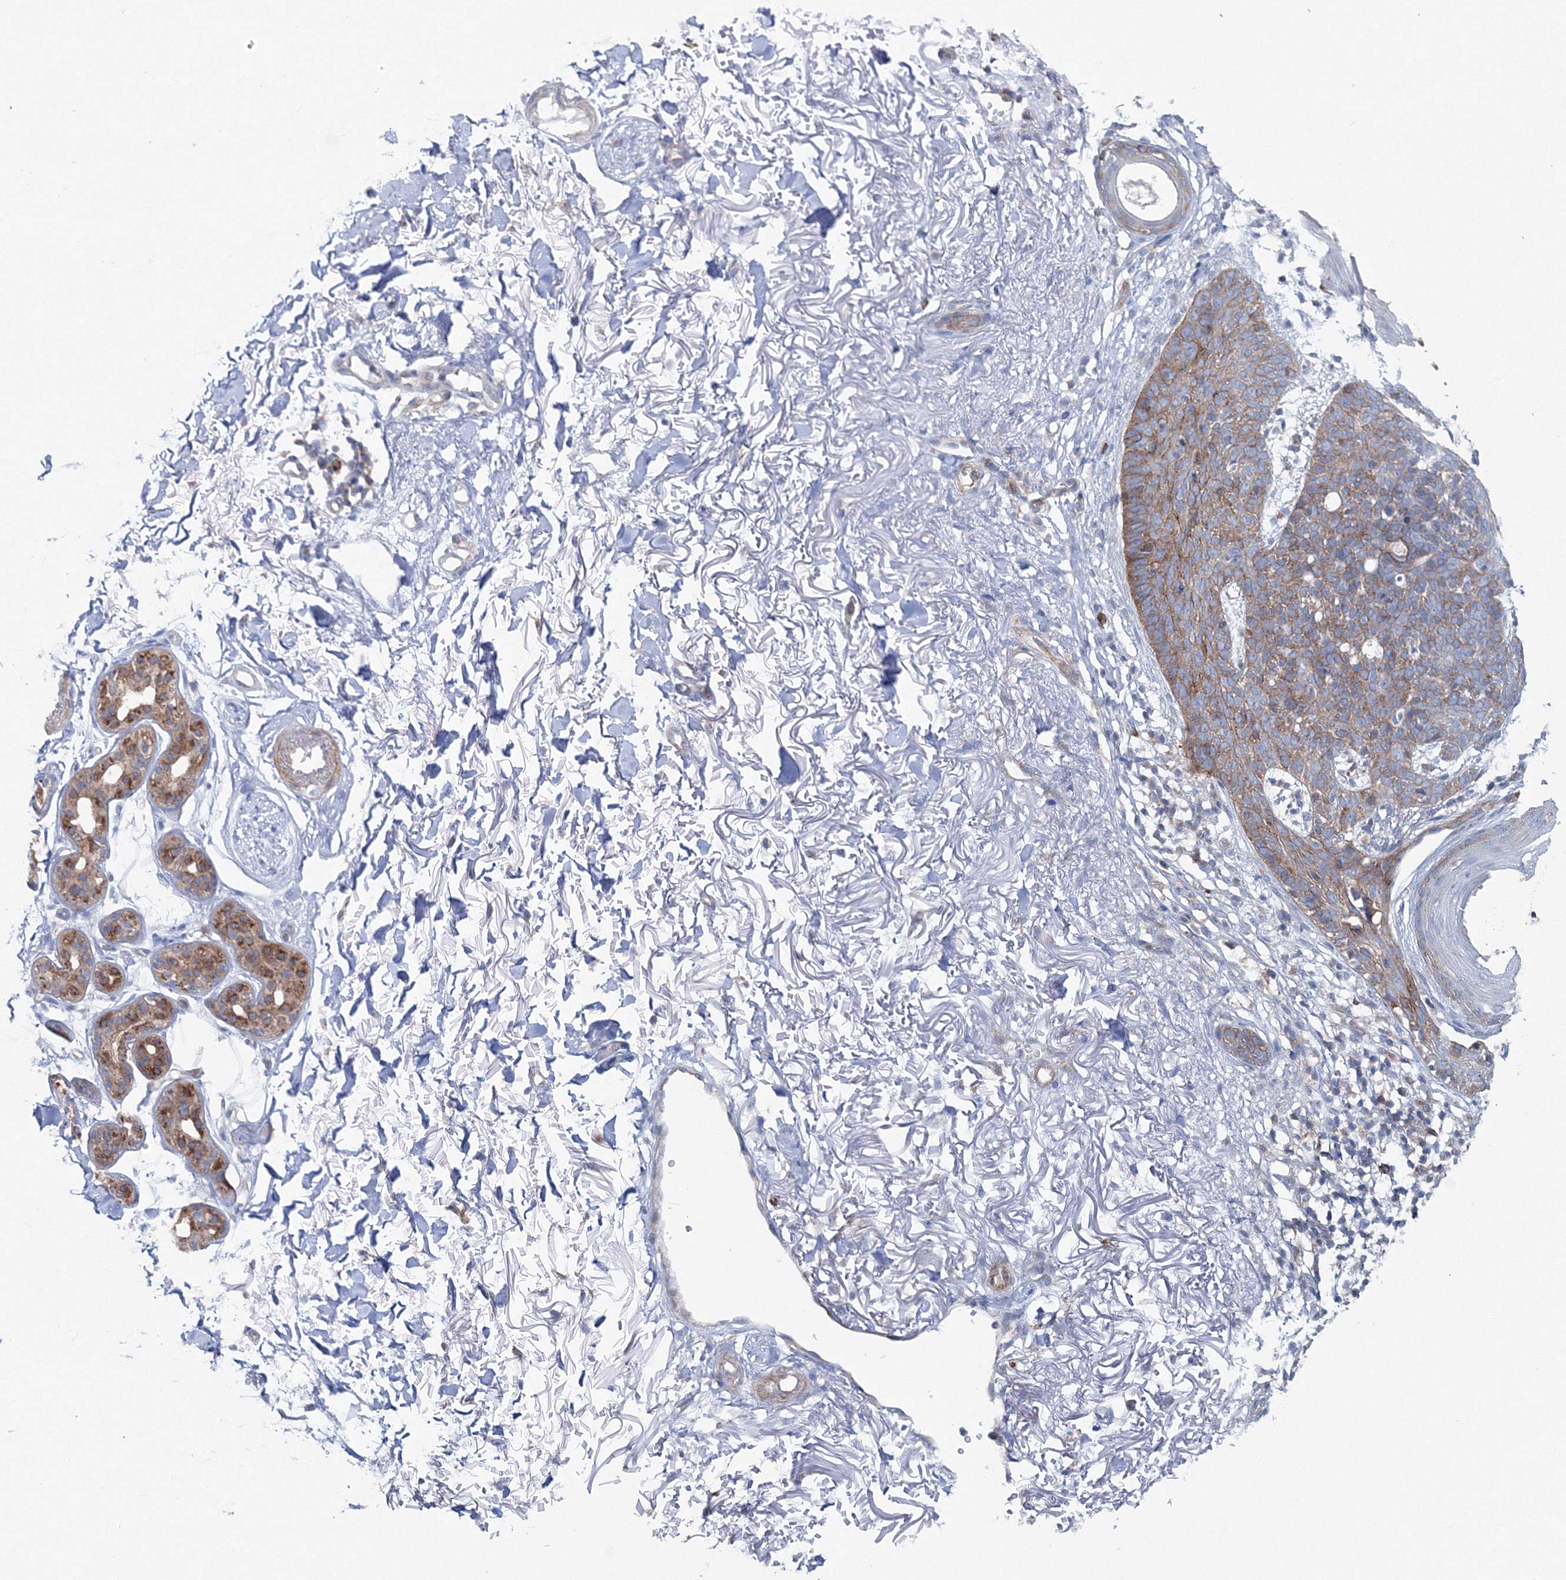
{"staining": {"intensity": "moderate", "quantity": ">75%", "location": "cytoplasmic/membranous"}, "tissue": "skin cancer", "cell_type": "Tumor cells", "image_type": "cancer", "snomed": [{"axis": "morphology", "description": "Normal tissue, NOS"}, {"axis": "morphology", "description": "Basal cell carcinoma"}, {"axis": "topography", "description": "Skin"}], "caption": "A medium amount of moderate cytoplasmic/membranous expression is present in approximately >75% of tumor cells in skin basal cell carcinoma tissue.", "gene": "GGA2", "patient": {"sex": "female", "age": 70}}